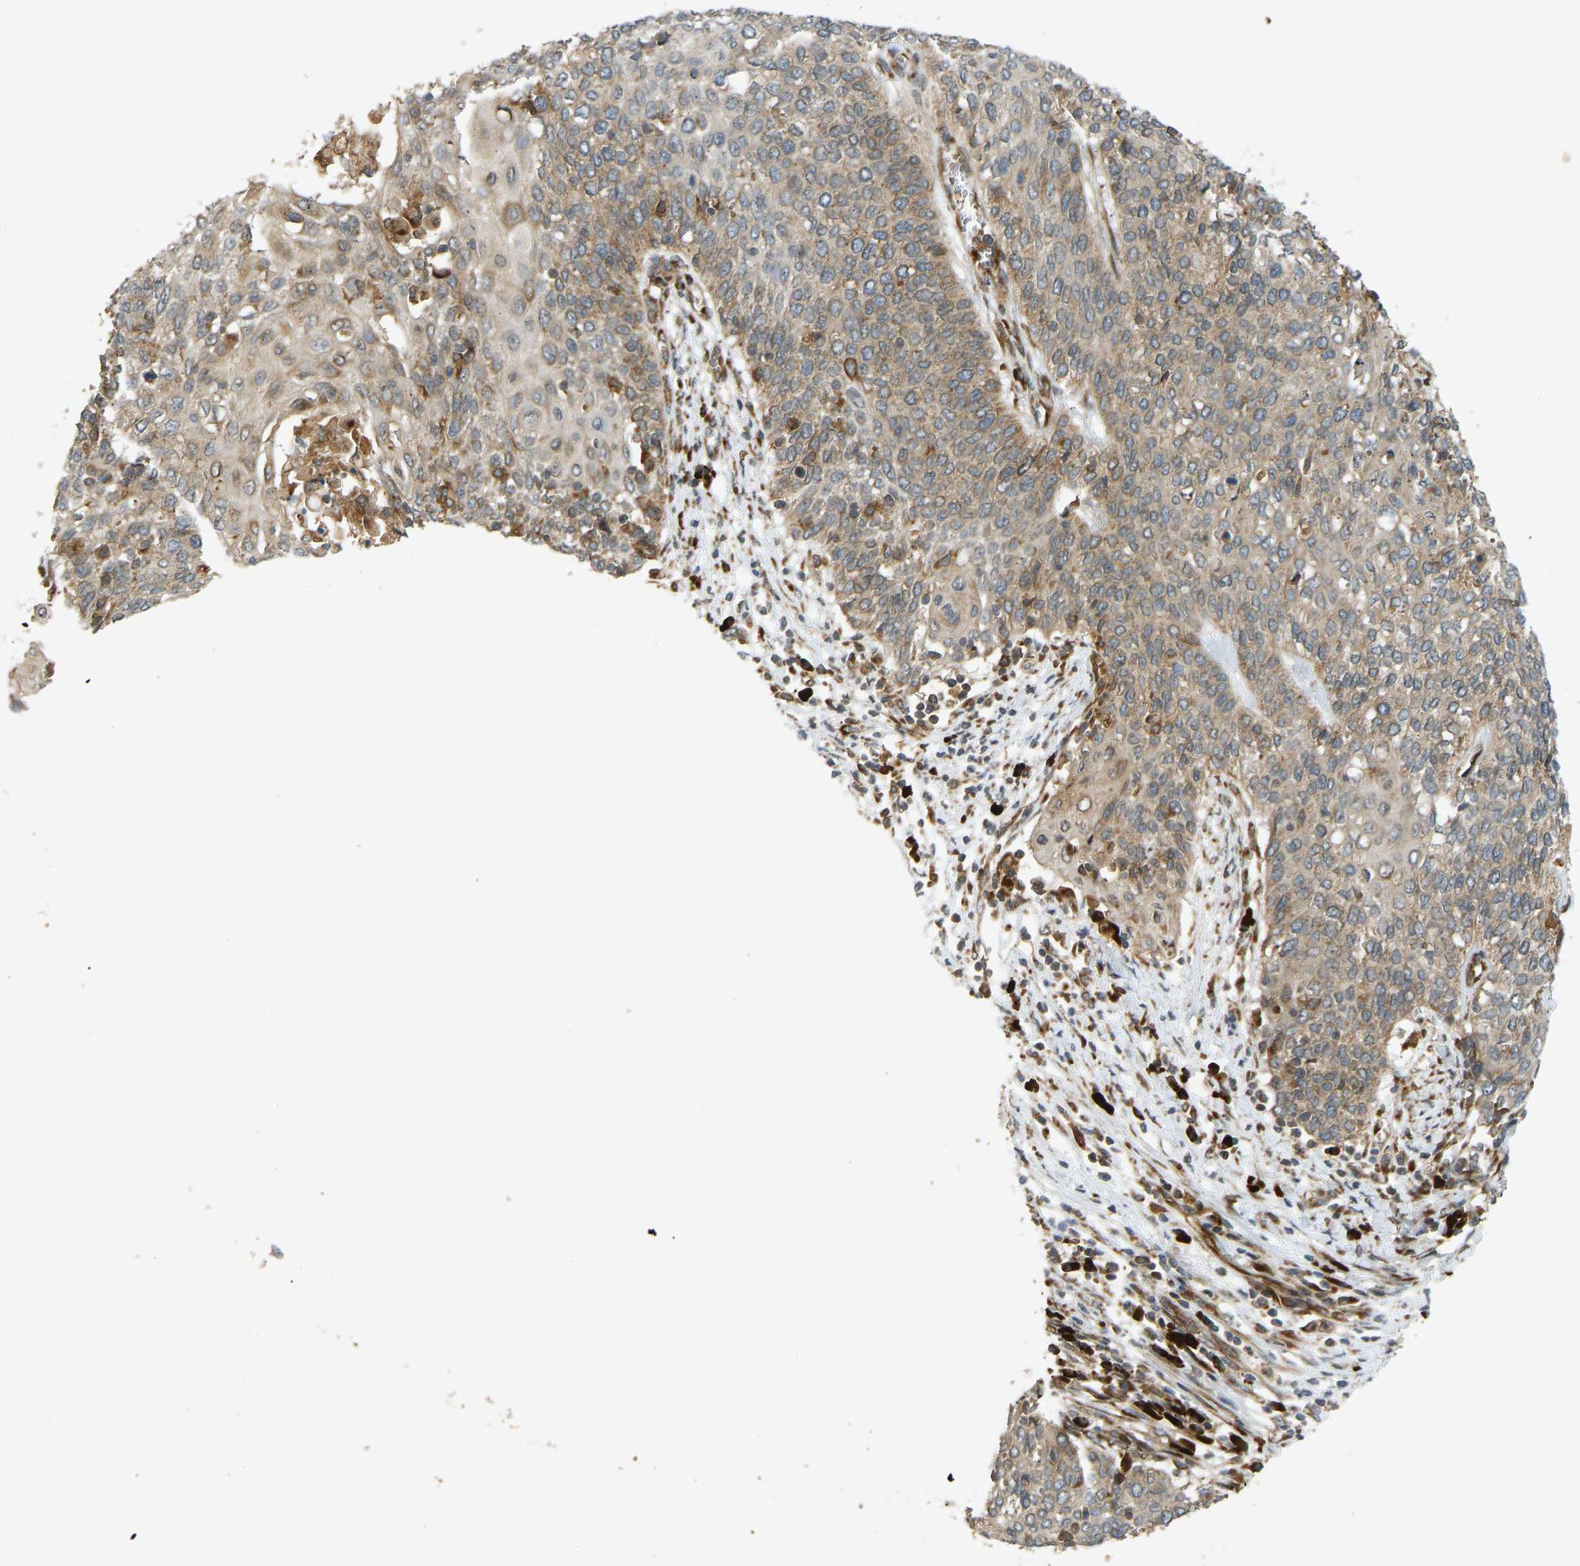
{"staining": {"intensity": "moderate", "quantity": ">75%", "location": "cytoplasmic/membranous"}, "tissue": "cervical cancer", "cell_type": "Tumor cells", "image_type": "cancer", "snomed": [{"axis": "morphology", "description": "Squamous cell carcinoma, NOS"}, {"axis": "topography", "description": "Cervix"}], "caption": "Cervical squamous cell carcinoma stained with IHC reveals moderate cytoplasmic/membranous positivity in approximately >75% of tumor cells. (brown staining indicates protein expression, while blue staining denotes nuclei).", "gene": "RPN2", "patient": {"sex": "female", "age": 39}}